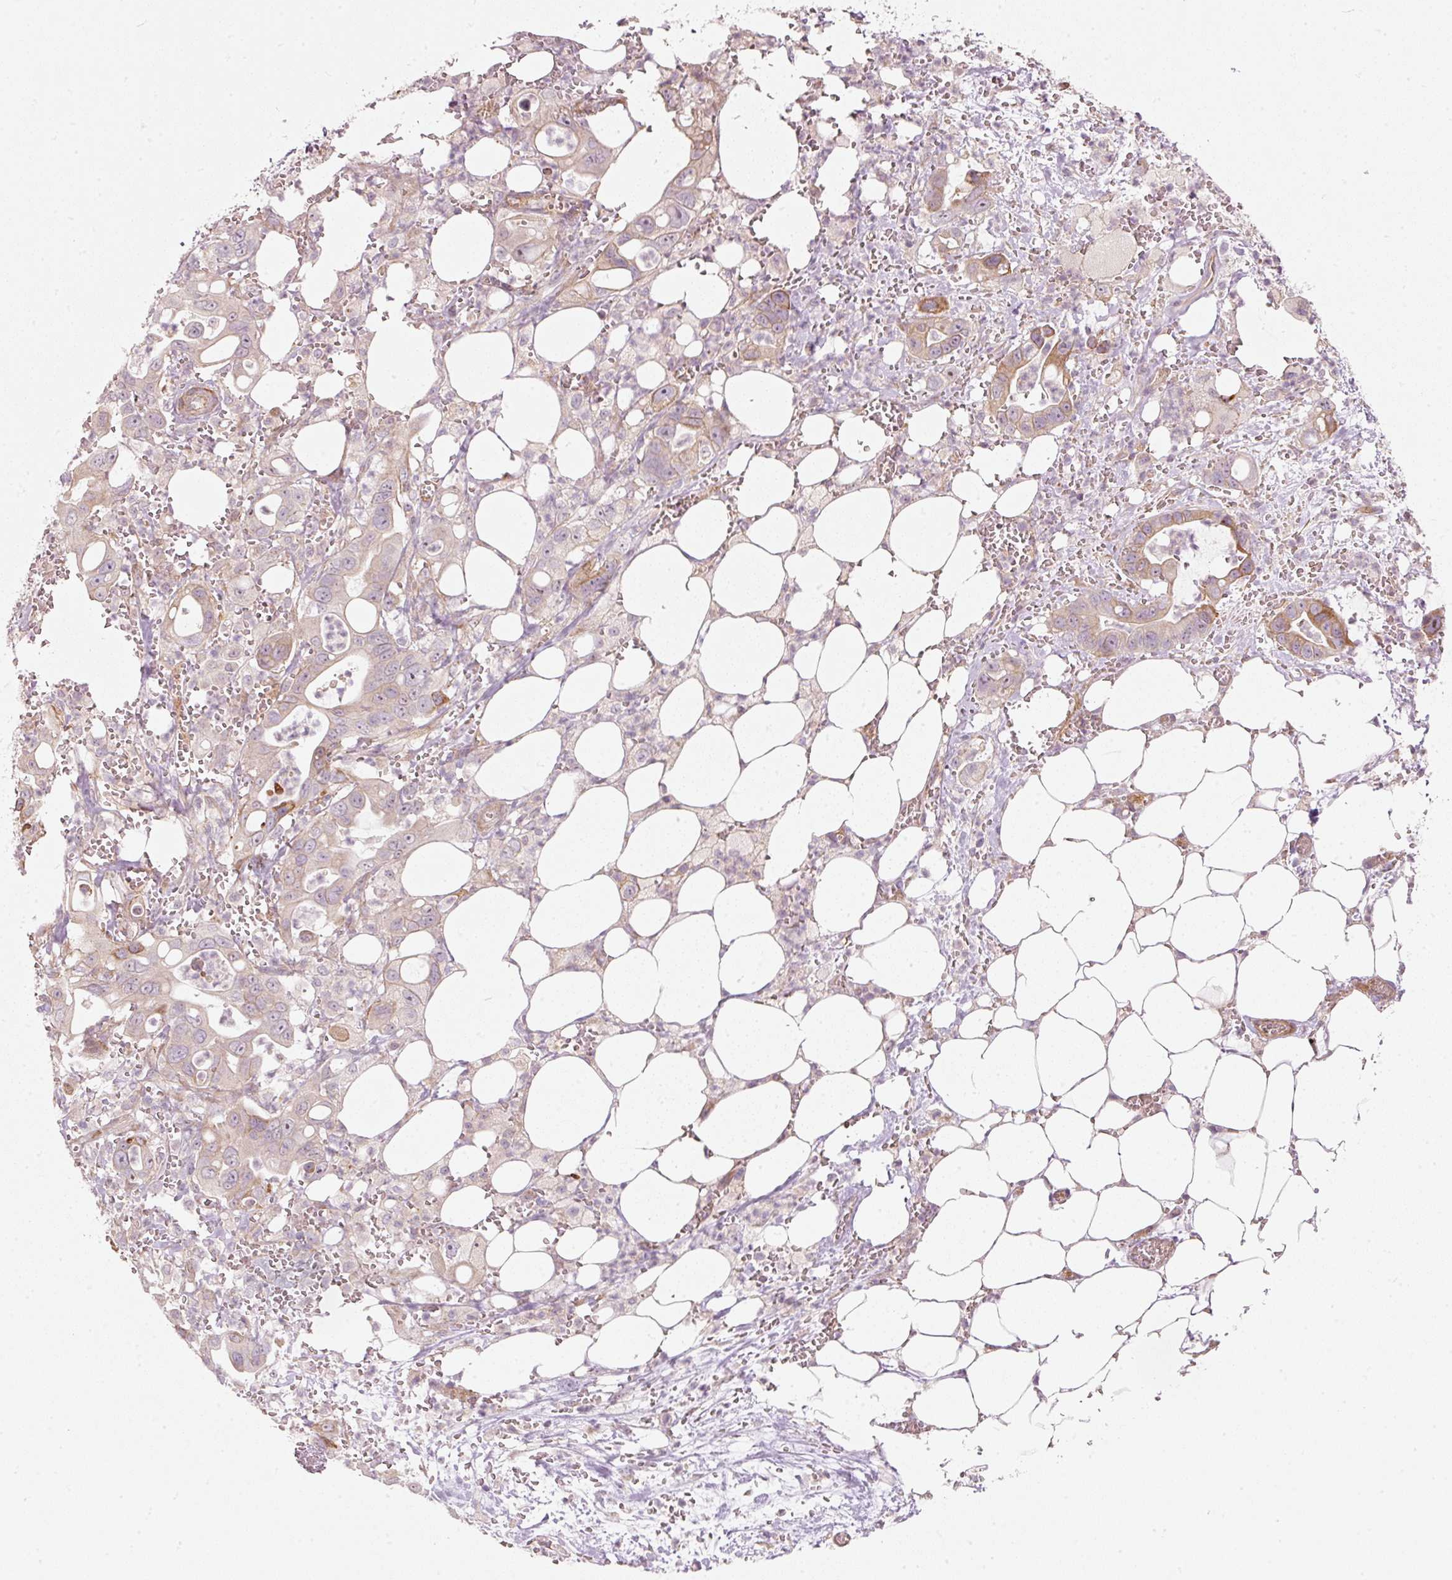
{"staining": {"intensity": "moderate", "quantity": "<25%", "location": "cytoplasmic/membranous"}, "tissue": "pancreatic cancer", "cell_type": "Tumor cells", "image_type": "cancer", "snomed": [{"axis": "morphology", "description": "Adenocarcinoma, NOS"}, {"axis": "topography", "description": "Pancreas"}], "caption": "This histopathology image displays IHC staining of human adenocarcinoma (pancreatic), with low moderate cytoplasmic/membranous staining in about <25% of tumor cells.", "gene": "KCNQ1", "patient": {"sex": "male", "age": 61}}